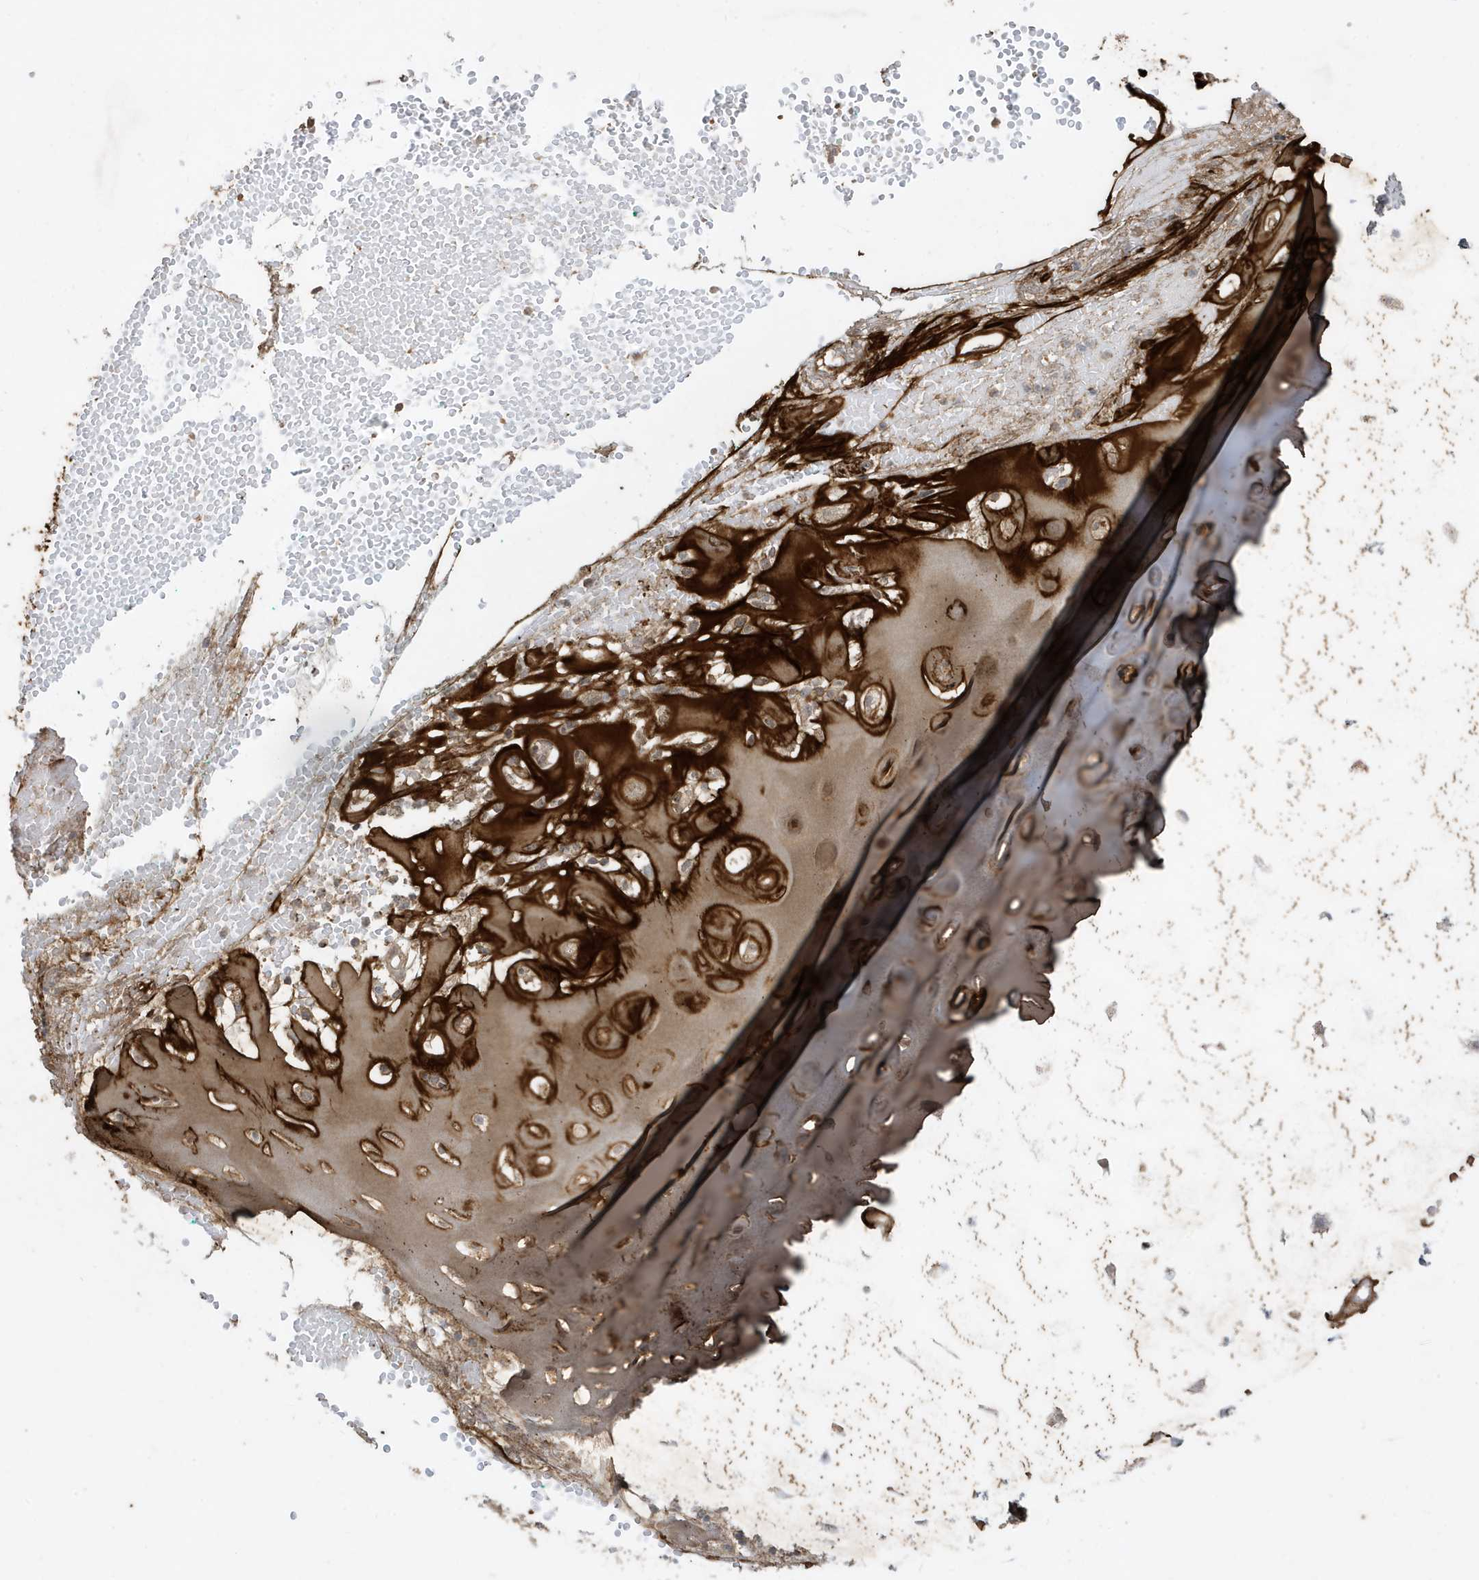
{"staining": {"intensity": "negative", "quantity": "none", "location": "none"}, "tissue": "adipose tissue", "cell_type": "Adipocytes", "image_type": "normal", "snomed": [{"axis": "morphology", "description": "Normal tissue, NOS"}, {"axis": "morphology", "description": "Basal cell carcinoma"}, {"axis": "topography", "description": "Cartilage tissue"}, {"axis": "topography", "description": "Nasopharynx"}, {"axis": "topography", "description": "Oral tissue"}], "caption": "Immunohistochemistry (IHC) micrograph of normal adipose tissue: human adipose tissue stained with DAB (3,3'-diaminobenzidine) displays no significant protein expression in adipocytes.", "gene": "PRRT3", "patient": {"sex": "female", "age": 77}}